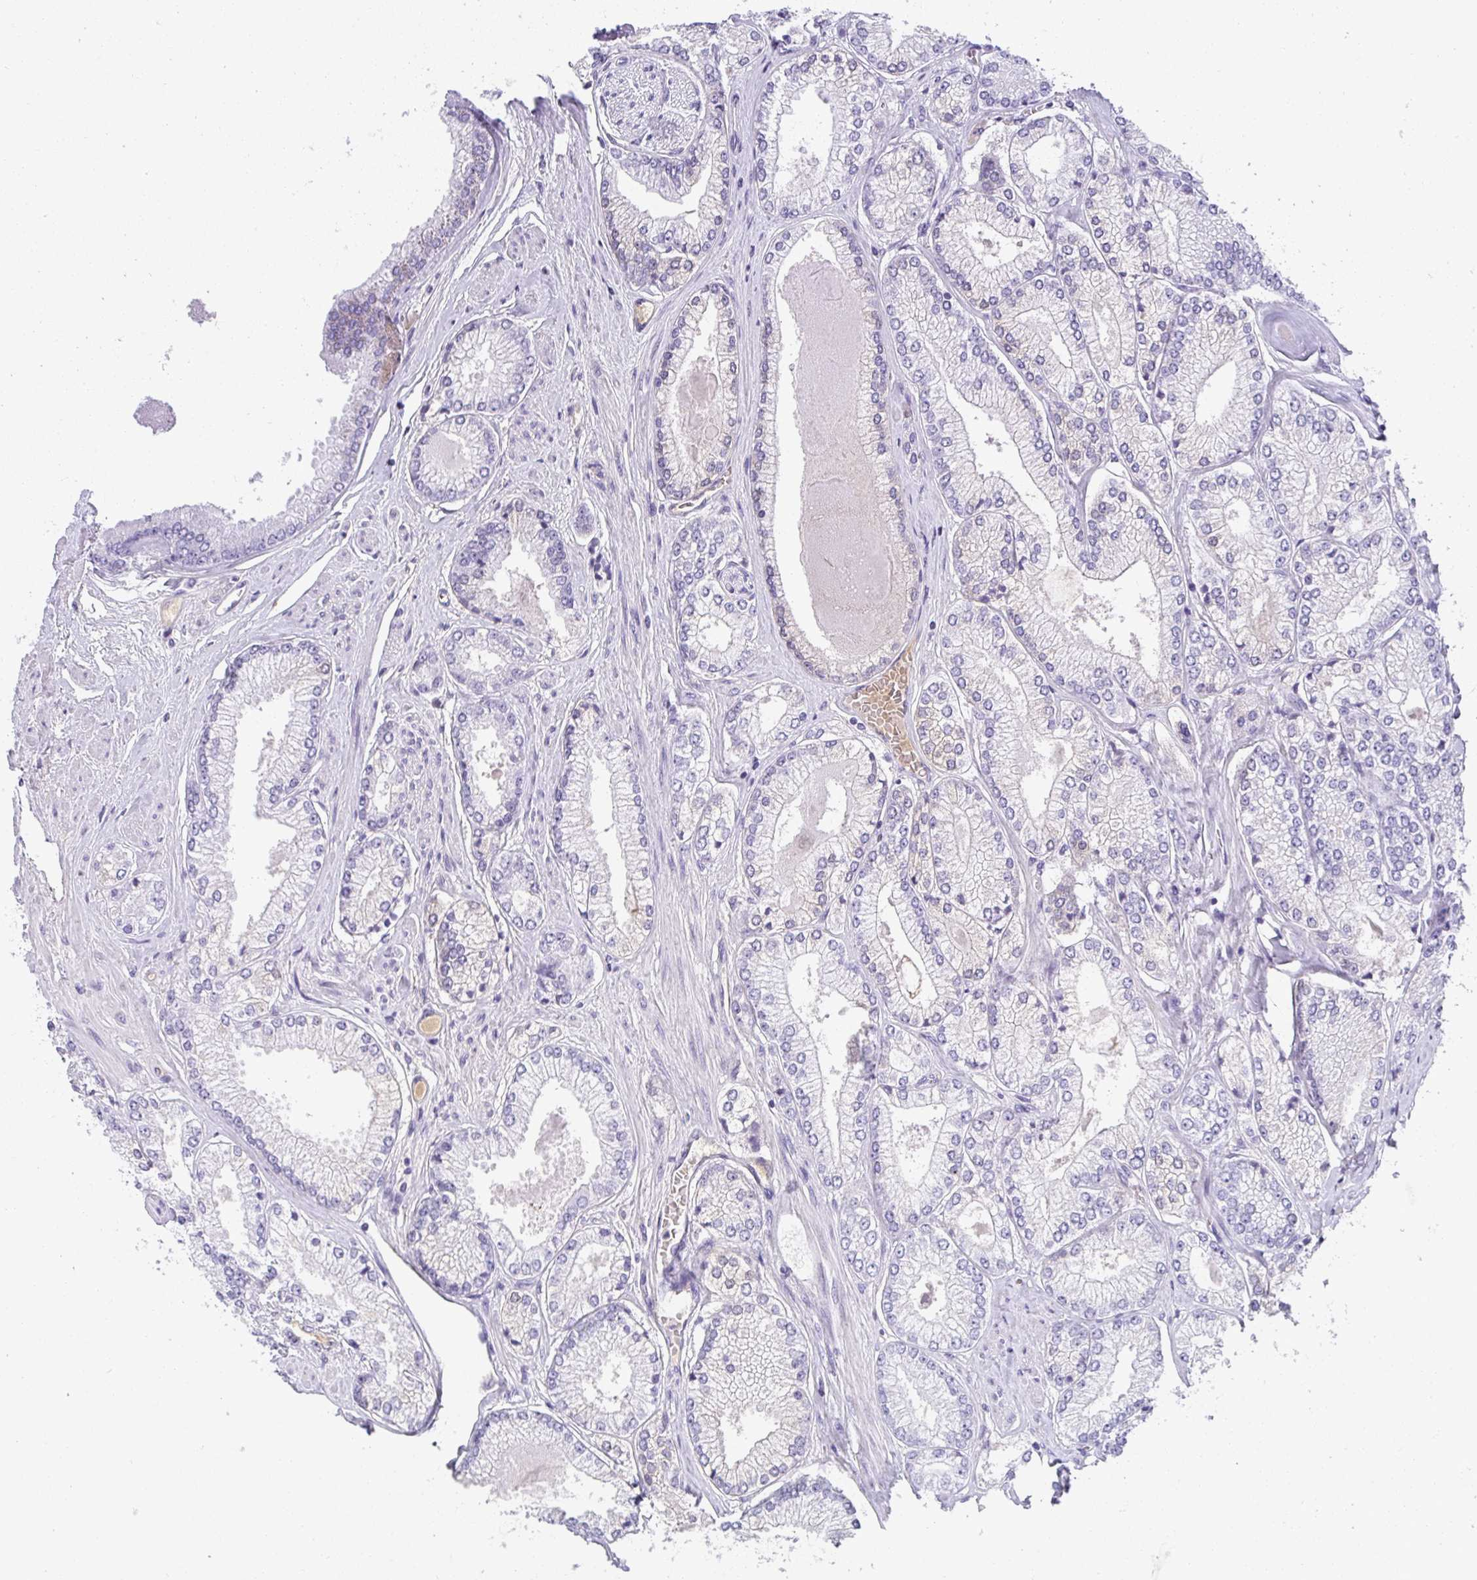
{"staining": {"intensity": "negative", "quantity": "none", "location": "none"}, "tissue": "prostate cancer", "cell_type": "Tumor cells", "image_type": "cancer", "snomed": [{"axis": "morphology", "description": "Adenocarcinoma, Low grade"}, {"axis": "topography", "description": "Prostate"}], "caption": "A high-resolution micrograph shows immunohistochemistry staining of prostate low-grade adenocarcinoma, which exhibits no significant expression in tumor cells.", "gene": "ZSWIM3", "patient": {"sex": "male", "age": 67}}